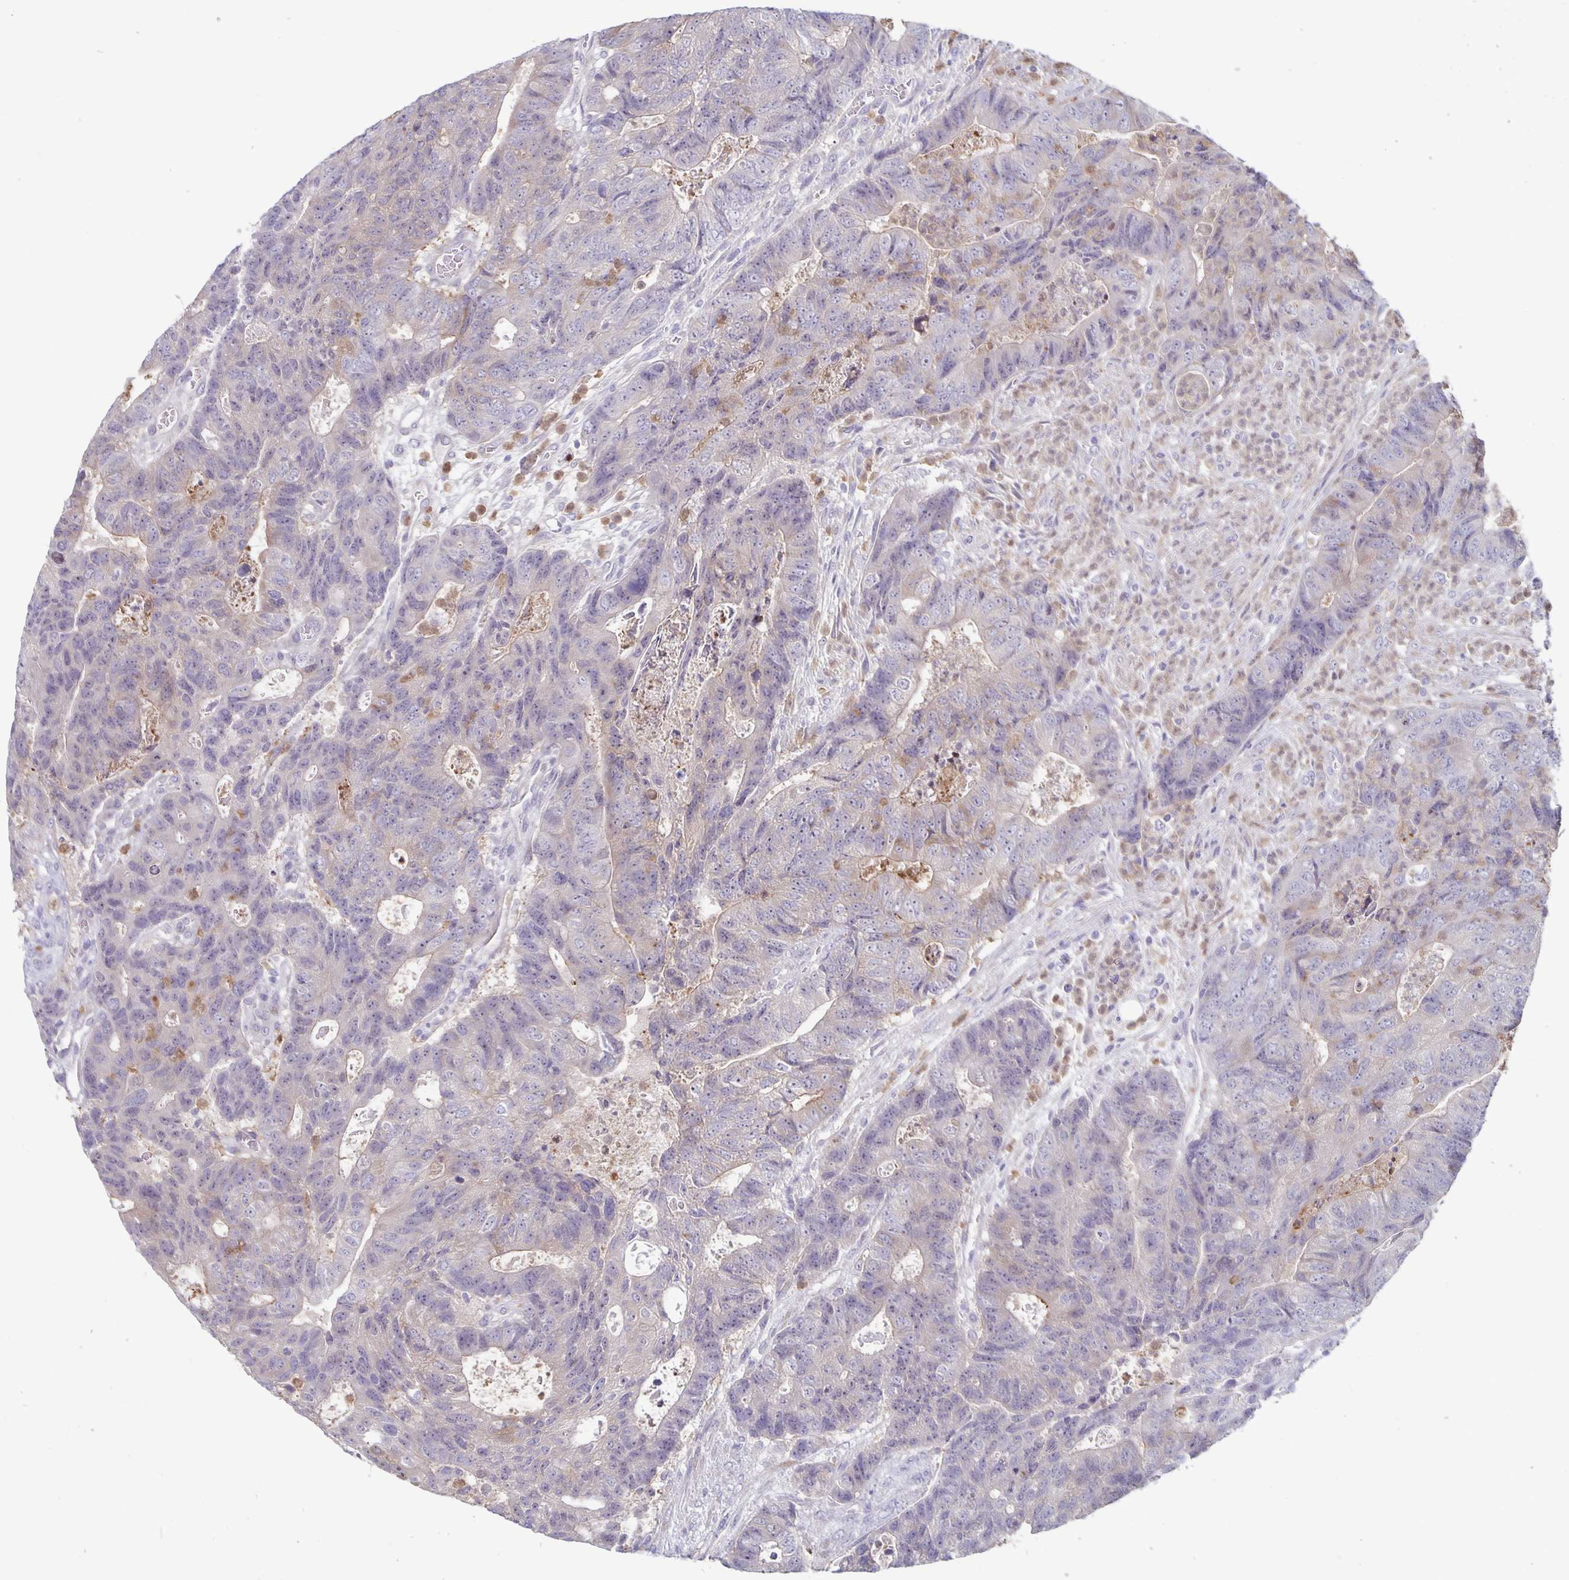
{"staining": {"intensity": "negative", "quantity": "none", "location": "none"}, "tissue": "colorectal cancer", "cell_type": "Tumor cells", "image_type": "cancer", "snomed": [{"axis": "morphology", "description": "Adenocarcinoma, NOS"}, {"axis": "topography", "description": "Colon"}], "caption": "A high-resolution photomicrograph shows IHC staining of colorectal adenocarcinoma, which demonstrates no significant staining in tumor cells.", "gene": "PLCB3", "patient": {"sex": "female", "age": 48}}